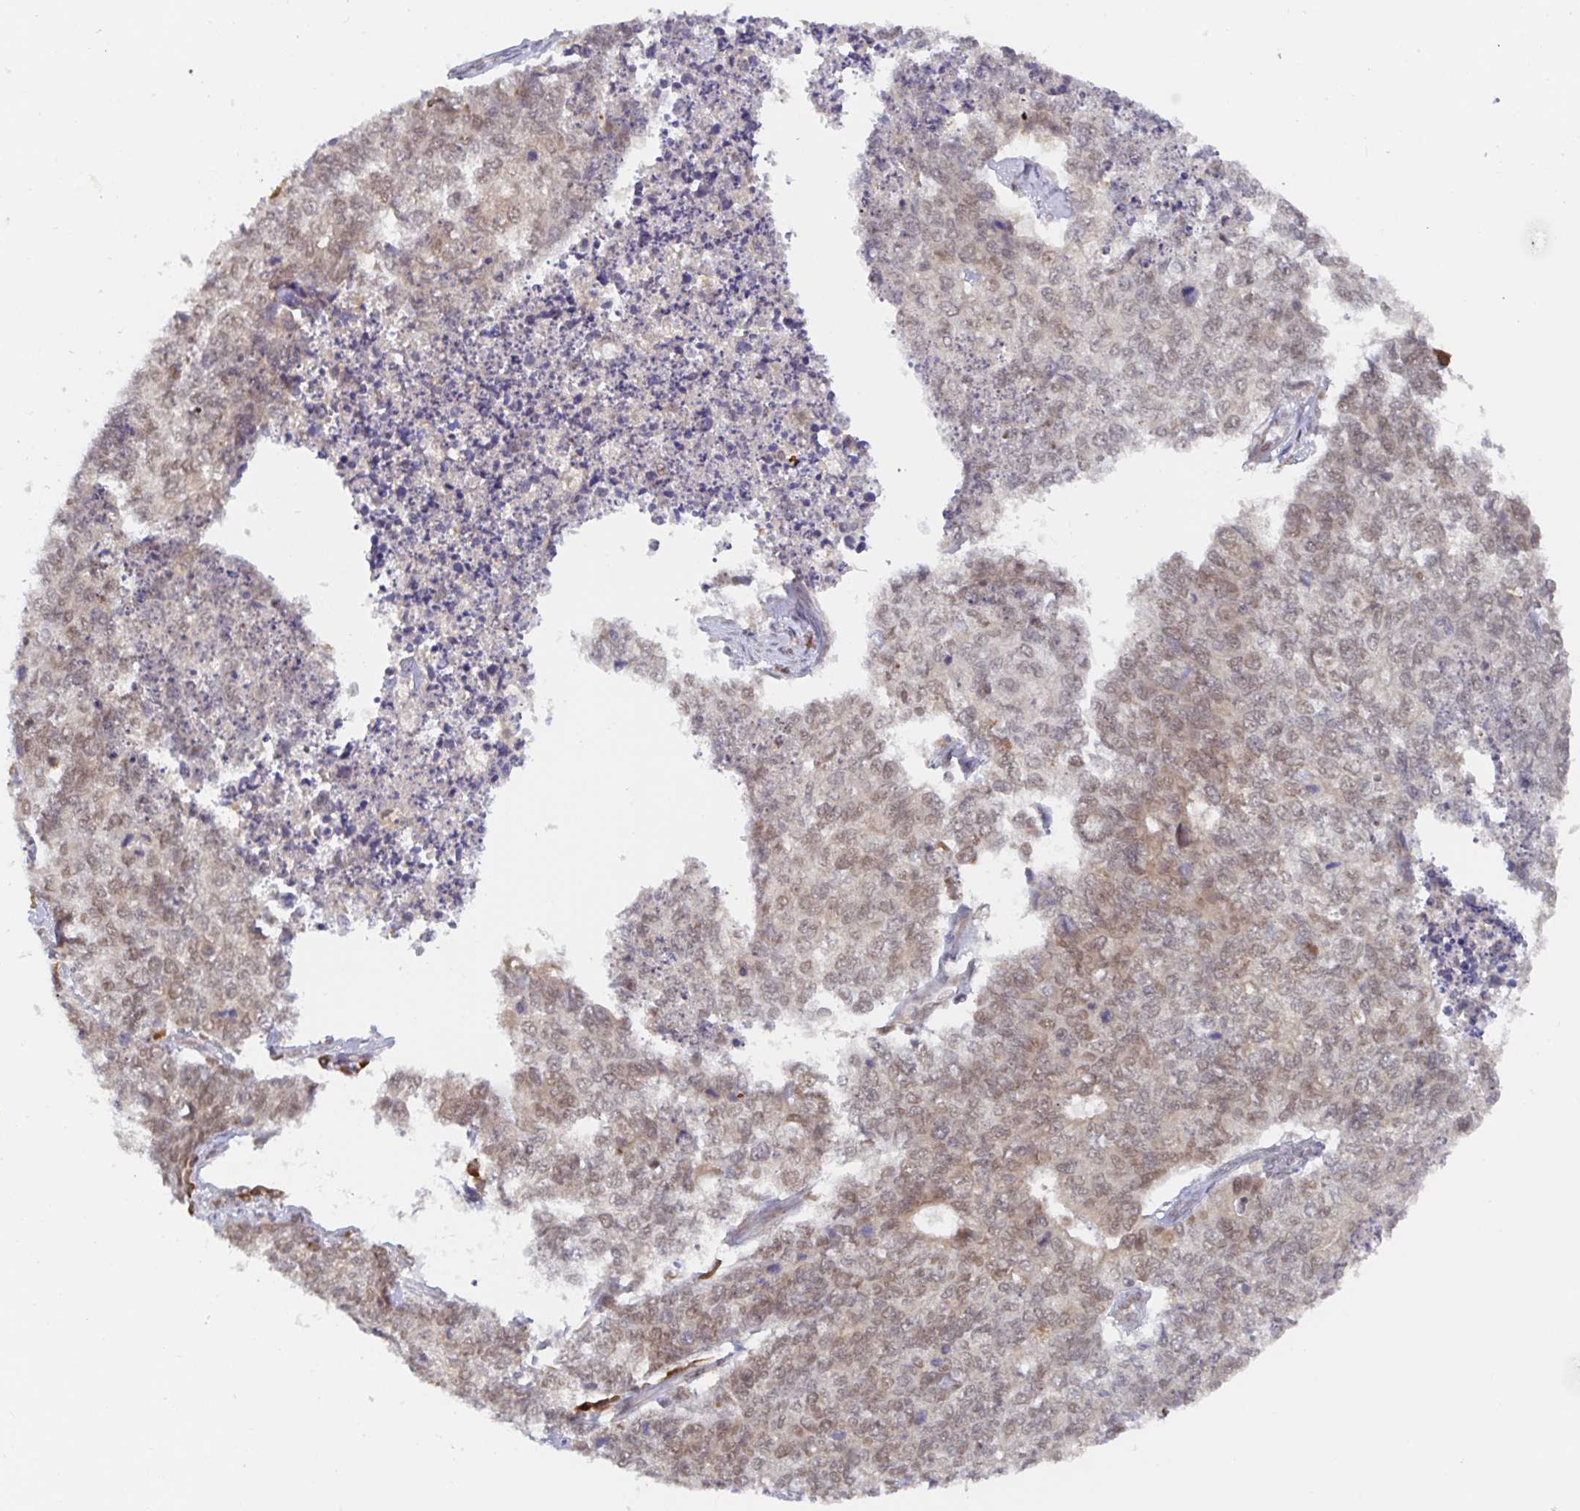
{"staining": {"intensity": "weak", "quantity": "25%-75%", "location": "cytoplasmic/membranous,nuclear"}, "tissue": "cervical cancer", "cell_type": "Tumor cells", "image_type": "cancer", "snomed": [{"axis": "morphology", "description": "Adenocarcinoma, NOS"}, {"axis": "topography", "description": "Cervix"}], "caption": "Weak cytoplasmic/membranous and nuclear protein positivity is appreciated in approximately 25%-75% of tumor cells in cervical cancer (adenocarcinoma).", "gene": "ALG1", "patient": {"sex": "female", "age": 63}}